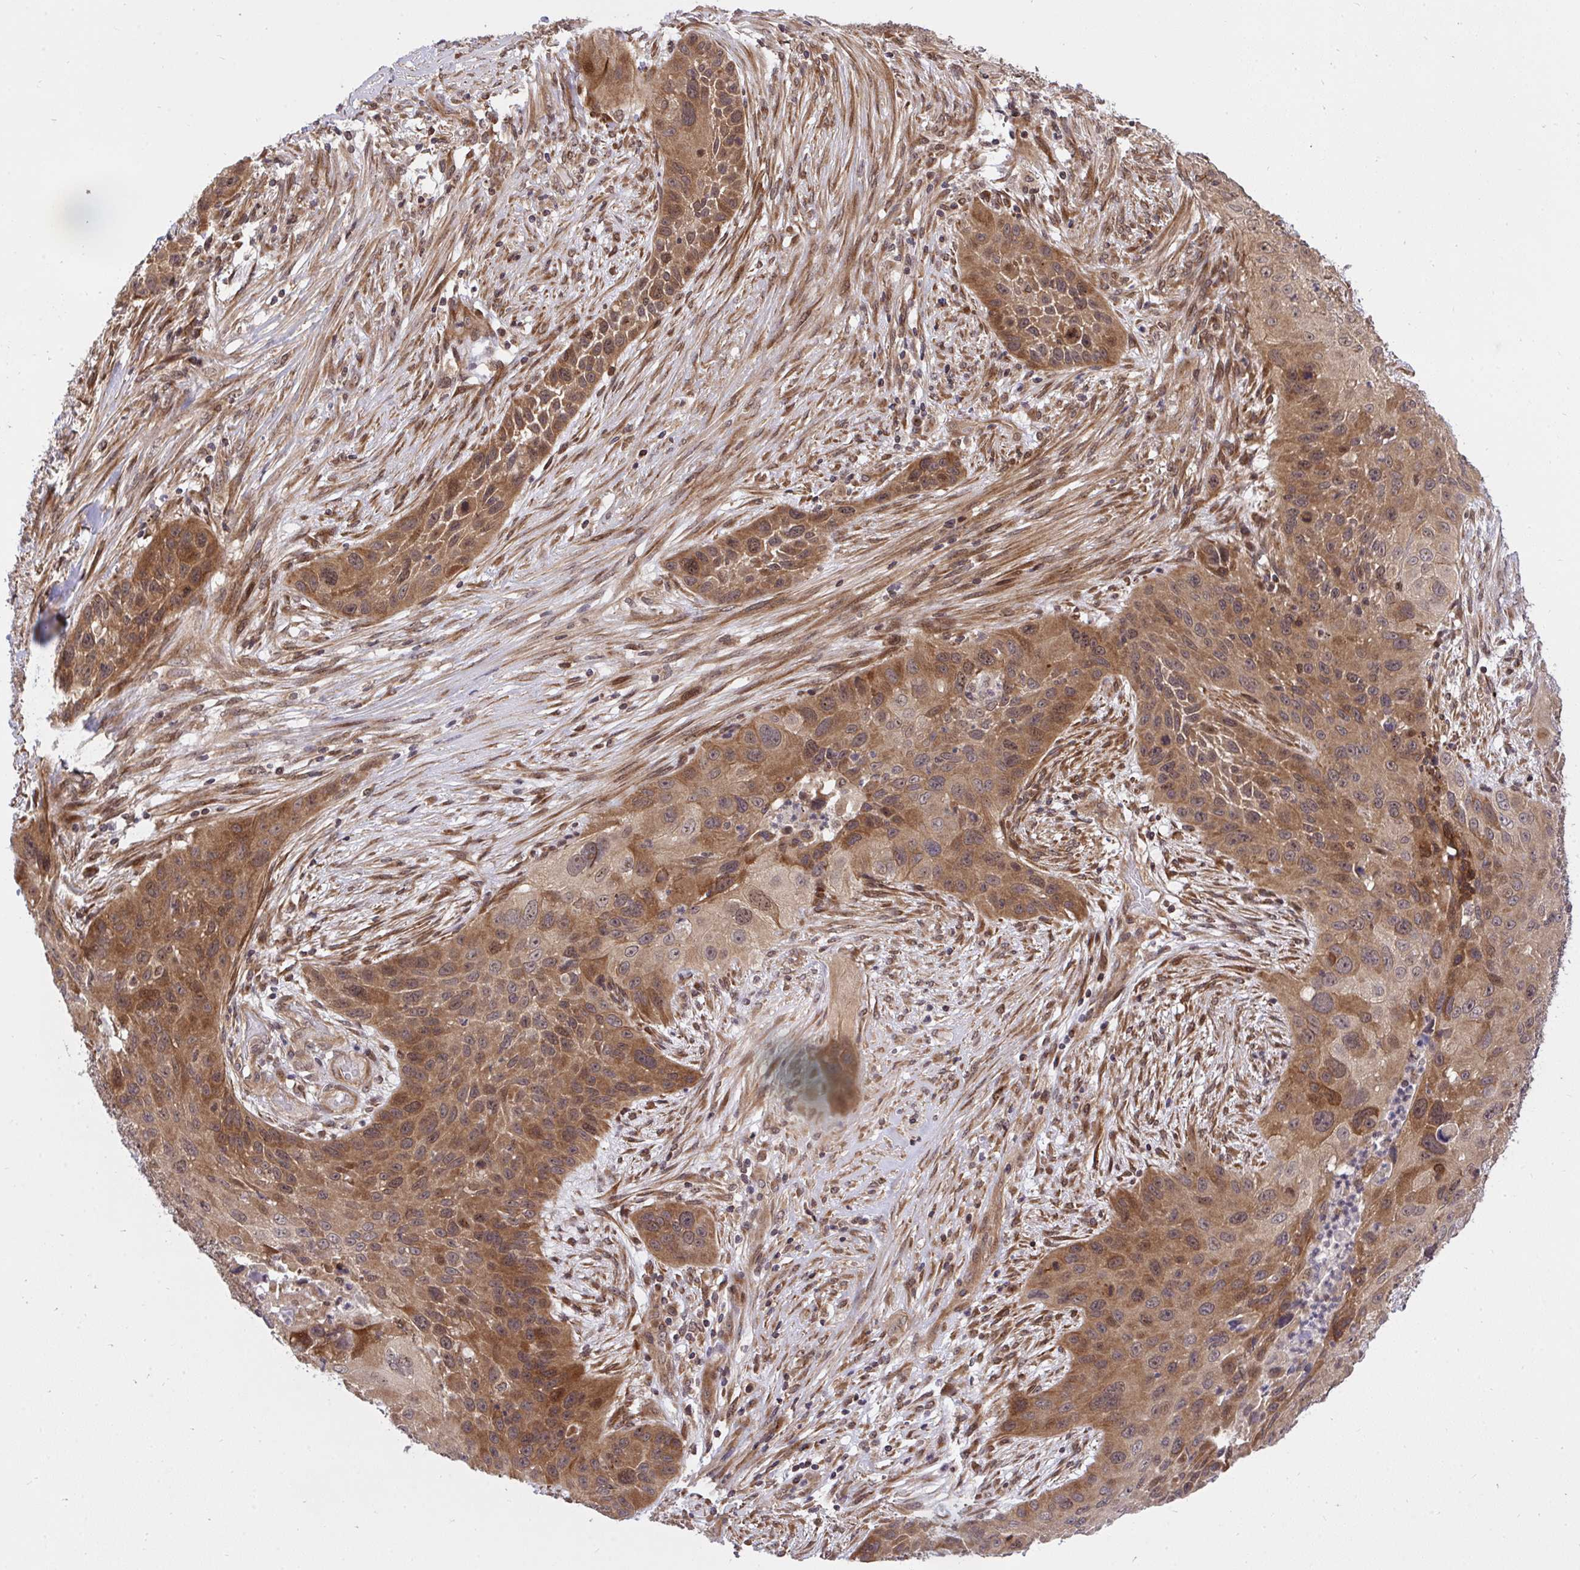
{"staining": {"intensity": "moderate", "quantity": ">75%", "location": "cytoplasmic/membranous"}, "tissue": "lung cancer", "cell_type": "Tumor cells", "image_type": "cancer", "snomed": [{"axis": "morphology", "description": "Squamous cell carcinoma, NOS"}, {"axis": "topography", "description": "Lung"}], "caption": "Brown immunohistochemical staining in human lung cancer (squamous cell carcinoma) shows moderate cytoplasmic/membranous expression in about >75% of tumor cells. The protein of interest is stained brown, and the nuclei are stained in blue (DAB (3,3'-diaminobenzidine) IHC with brightfield microscopy, high magnification).", "gene": "ERI1", "patient": {"sex": "male", "age": 63}}